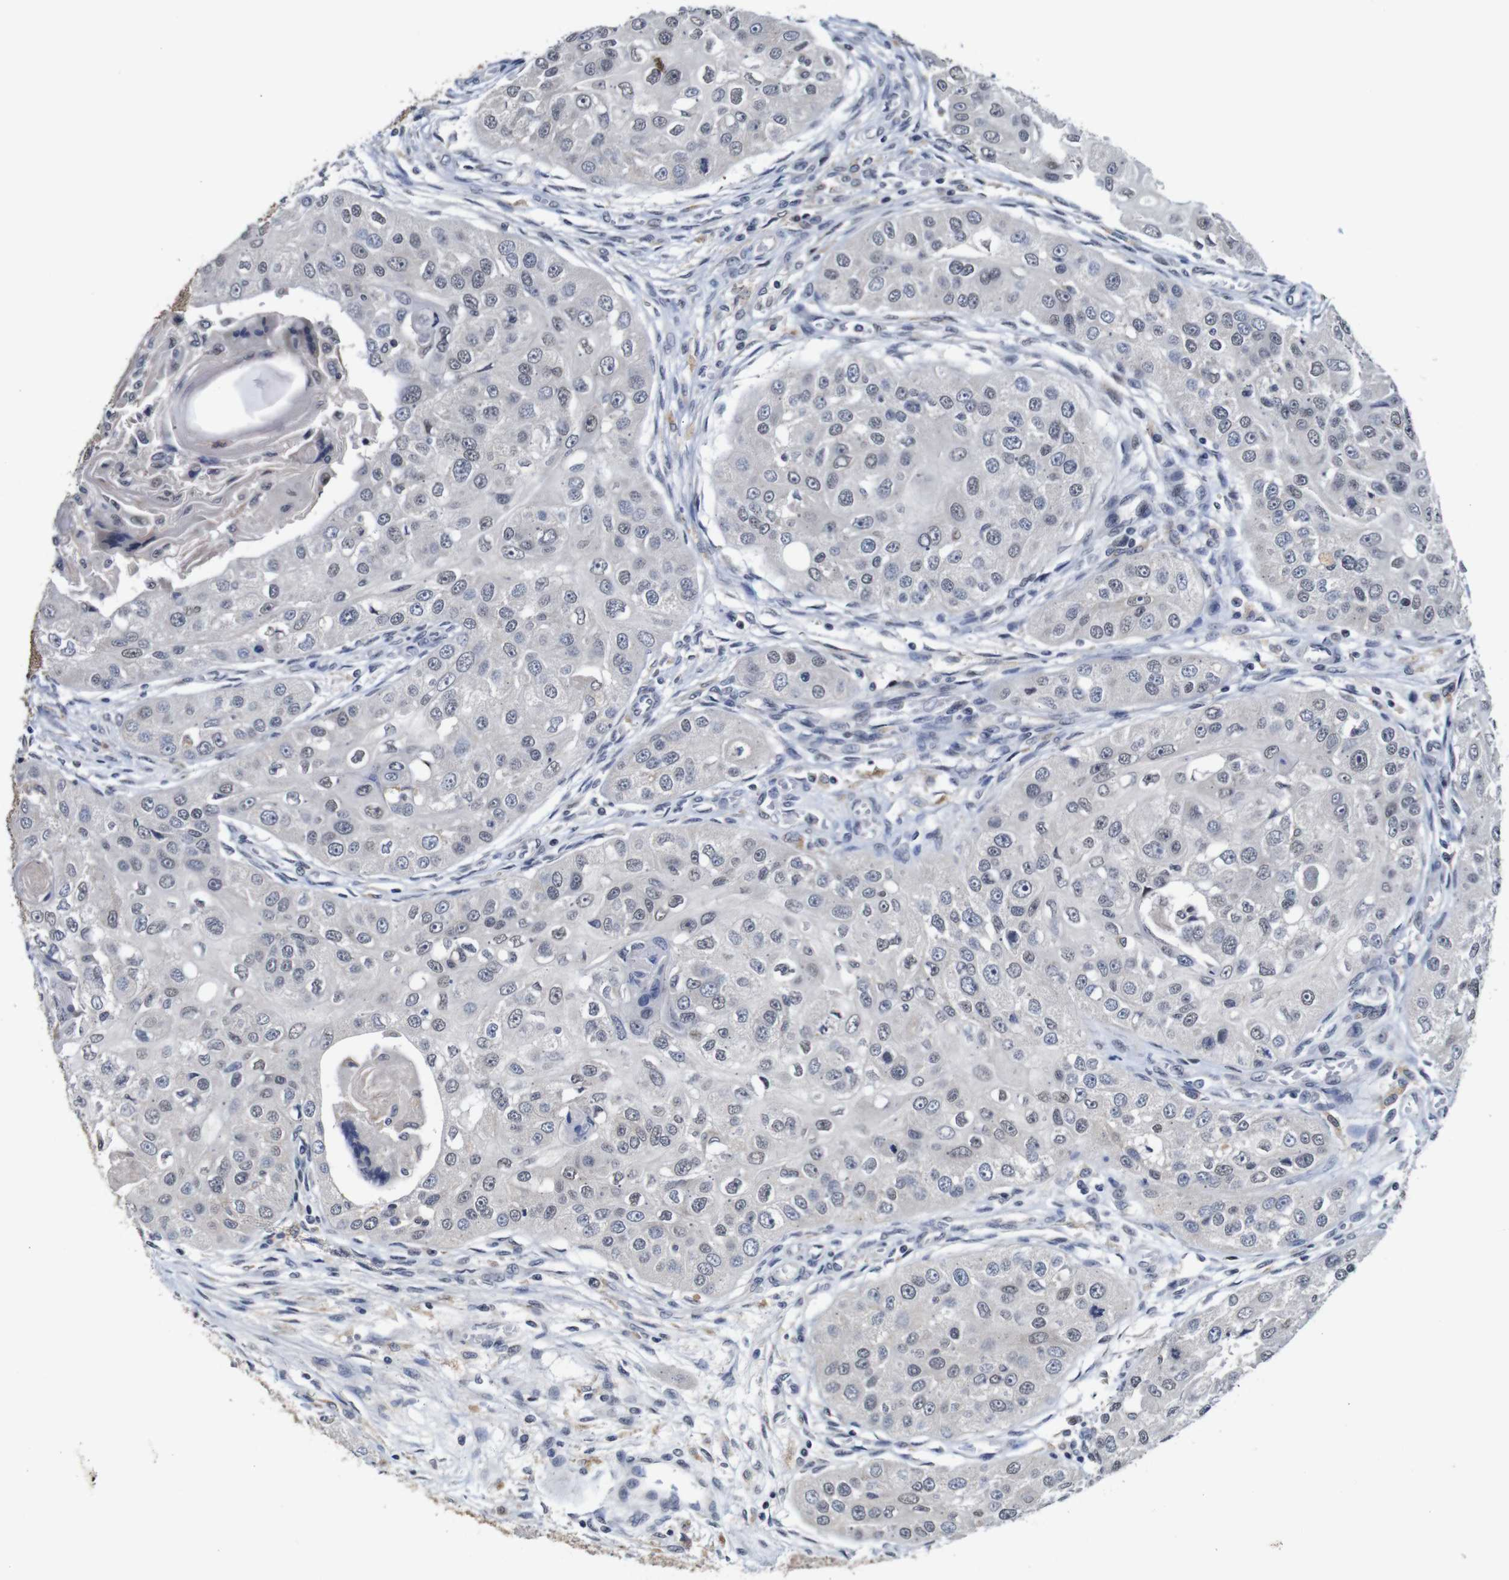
{"staining": {"intensity": "negative", "quantity": "none", "location": "none"}, "tissue": "head and neck cancer", "cell_type": "Tumor cells", "image_type": "cancer", "snomed": [{"axis": "morphology", "description": "Normal tissue, NOS"}, {"axis": "morphology", "description": "Squamous cell carcinoma, NOS"}, {"axis": "topography", "description": "Skeletal muscle"}, {"axis": "topography", "description": "Head-Neck"}], "caption": "Immunohistochemistry histopathology image of neoplastic tissue: head and neck squamous cell carcinoma stained with DAB shows no significant protein expression in tumor cells.", "gene": "NTRK3", "patient": {"sex": "male", "age": 51}}